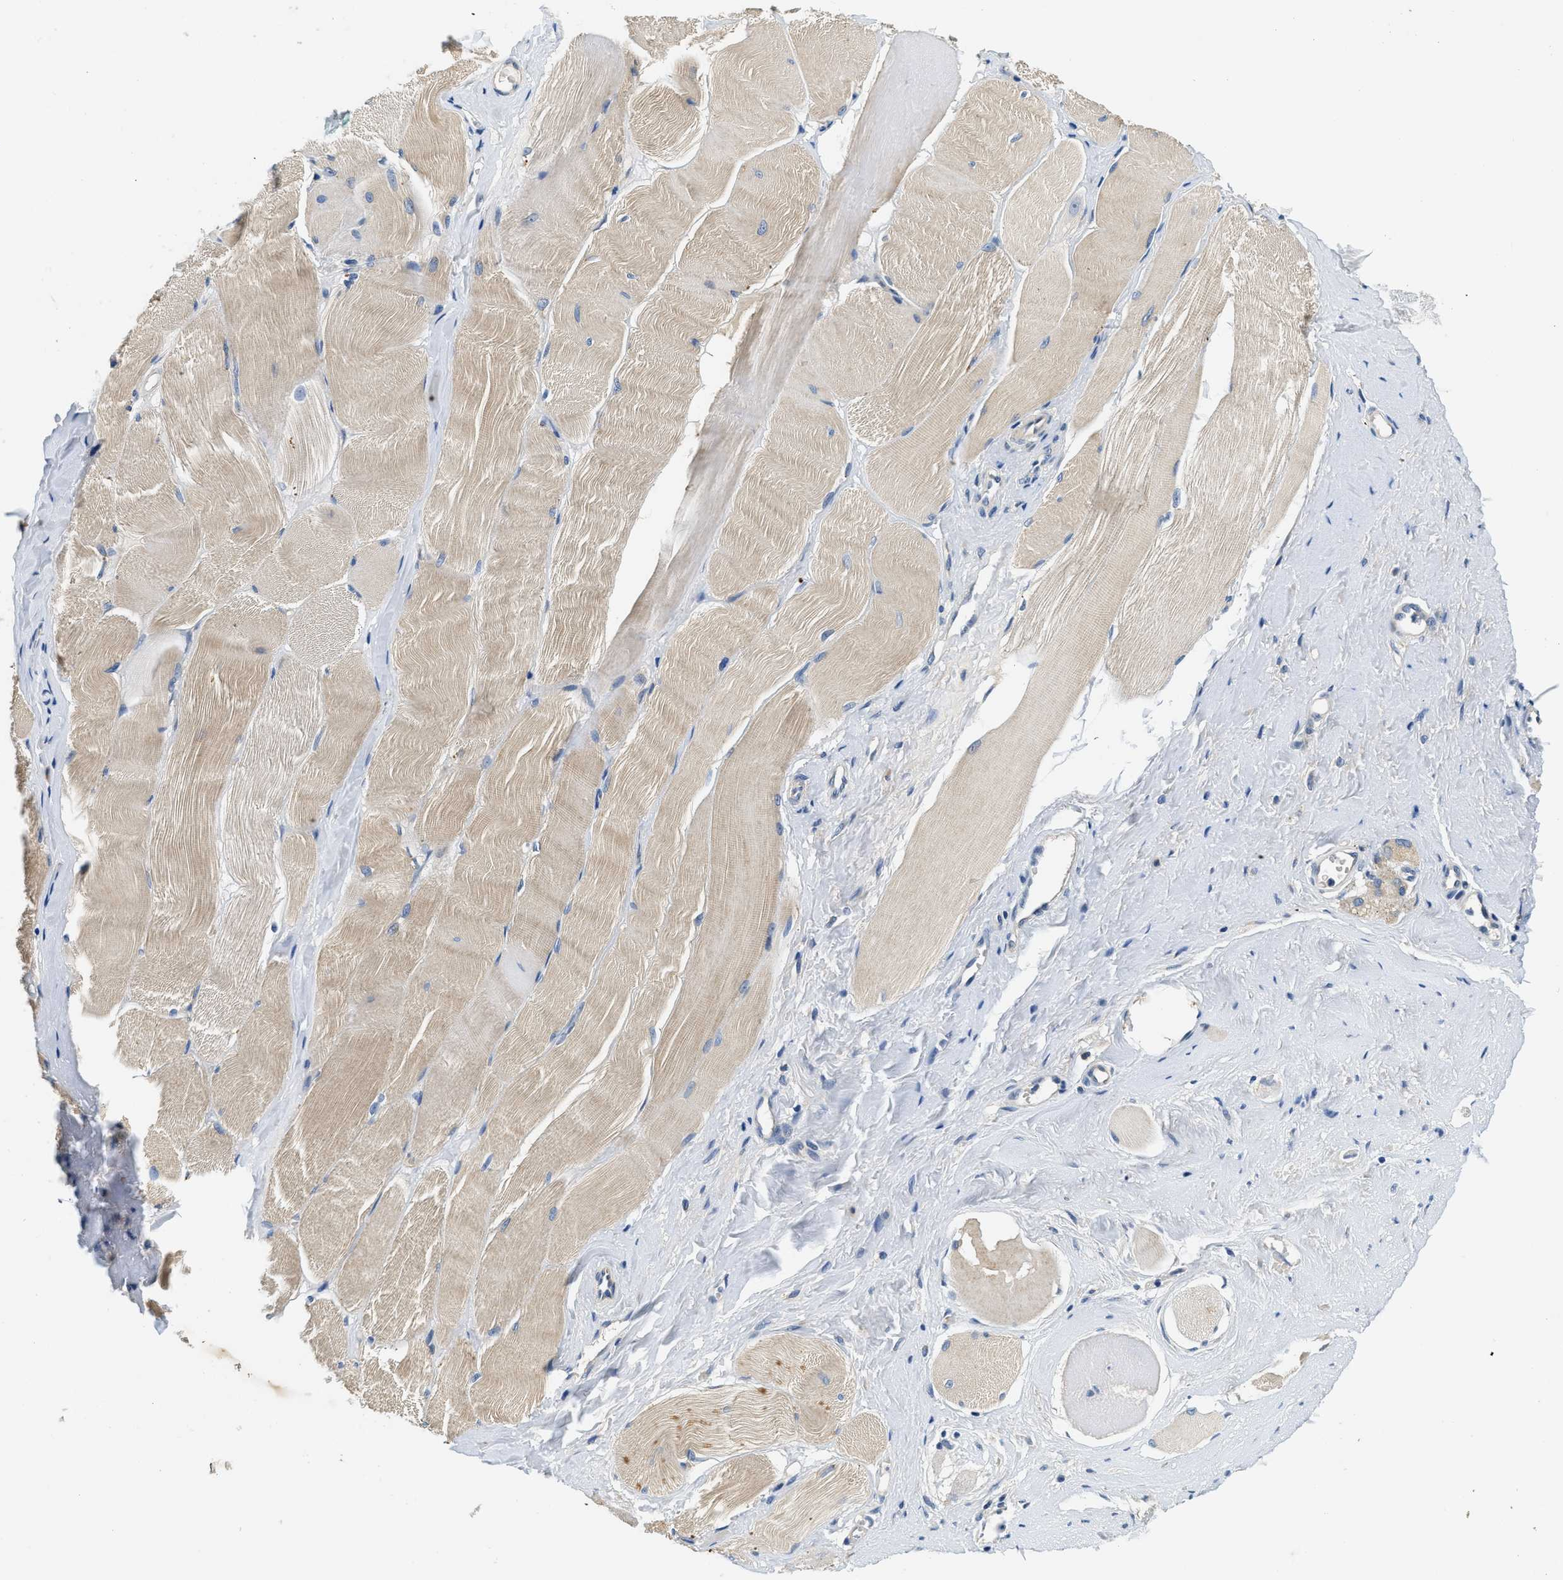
{"staining": {"intensity": "weak", "quantity": ">75%", "location": "cytoplasmic/membranous"}, "tissue": "skeletal muscle", "cell_type": "Myocytes", "image_type": "normal", "snomed": [{"axis": "morphology", "description": "Normal tissue, NOS"}, {"axis": "morphology", "description": "Squamous cell carcinoma, NOS"}, {"axis": "topography", "description": "Skeletal muscle"}], "caption": "Normal skeletal muscle exhibits weak cytoplasmic/membranous positivity in approximately >75% of myocytes.", "gene": "ALDH3A2", "patient": {"sex": "male", "age": 51}}